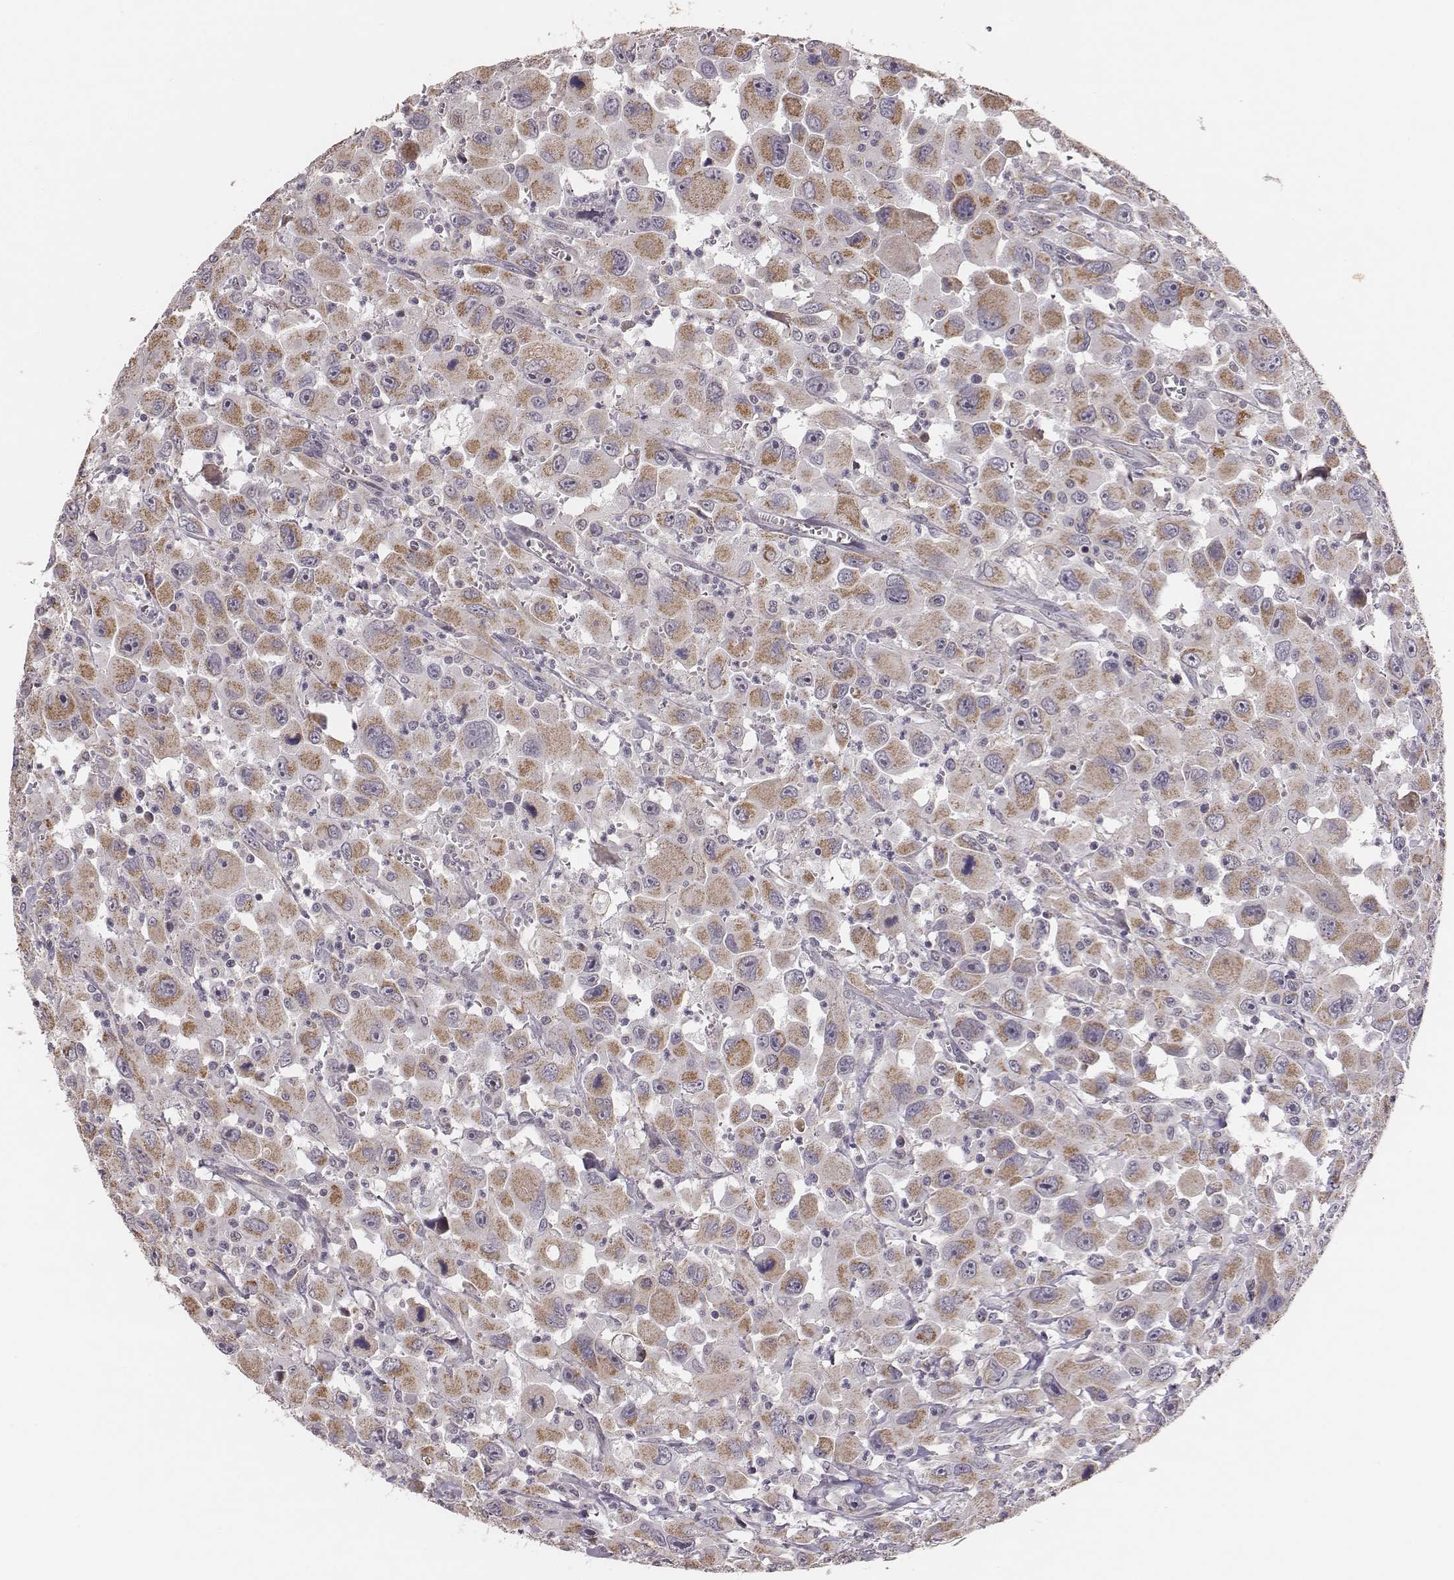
{"staining": {"intensity": "moderate", "quantity": ">75%", "location": "cytoplasmic/membranous"}, "tissue": "head and neck cancer", "cell_type": "Tumor cells", "image_type": "cancer", "snomed": [{"axis": "morphology", "description": "Squamous cell carcinoma, NOS"}, {"axis": "morphology", "description": "Squamous cell carcinoma, metastatic, NOS"}, {"axis": "topography", "description": "Oral tissue"}, {"axis": "topography", "description": "Head-Neck"}], "caption": "The immunohistochemical stain shows moderate cytoplasmic/membranous expression in tumor cells of head and neck cancer tissue.", "gene": "HAVCR1", "patient": {"sex": "female", "age": 85}}